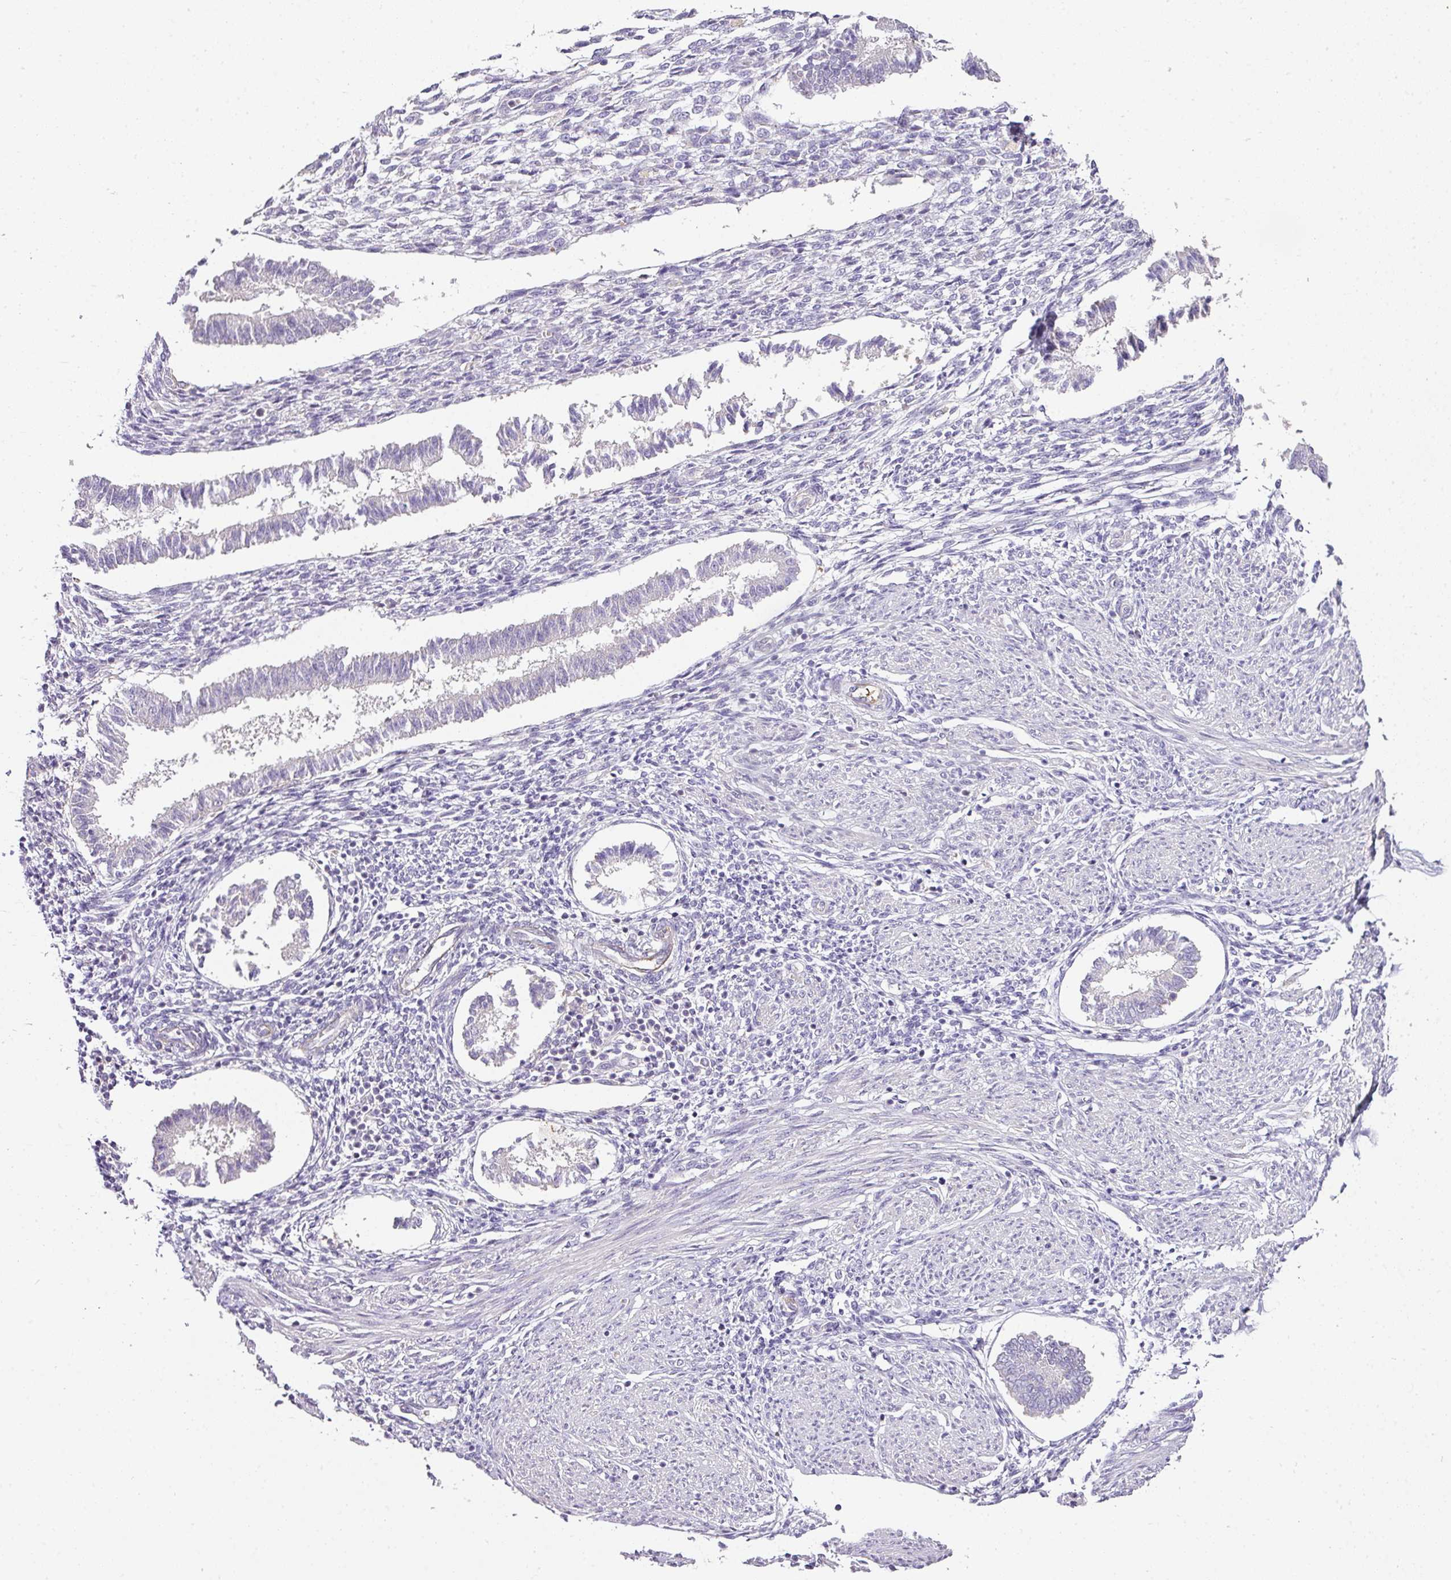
{"staining": {"intensity": "negative", "quantity": "none", "location": "none"}, "tissue": "endometrium", "cell_type": "Cells in endometrial stroma", "image_type": "normal", "snomed": [{"axis": "morphology", "description": "Normal tissue, NOS"}, {"axis": "topography", "description": "Uterus"}, {"axis": "topography", "description": "Endometrium"}], "caption": "An immunohistochemistry micrograph of normal endometrium is shown. There is no staining in cells in endometrial stroma of endometrium. (Brightfield microscopy of DAB immunohistochemistry at high magnification).", "gene": "HOXC13", "patient": {"sex": "female", "age": 48}}